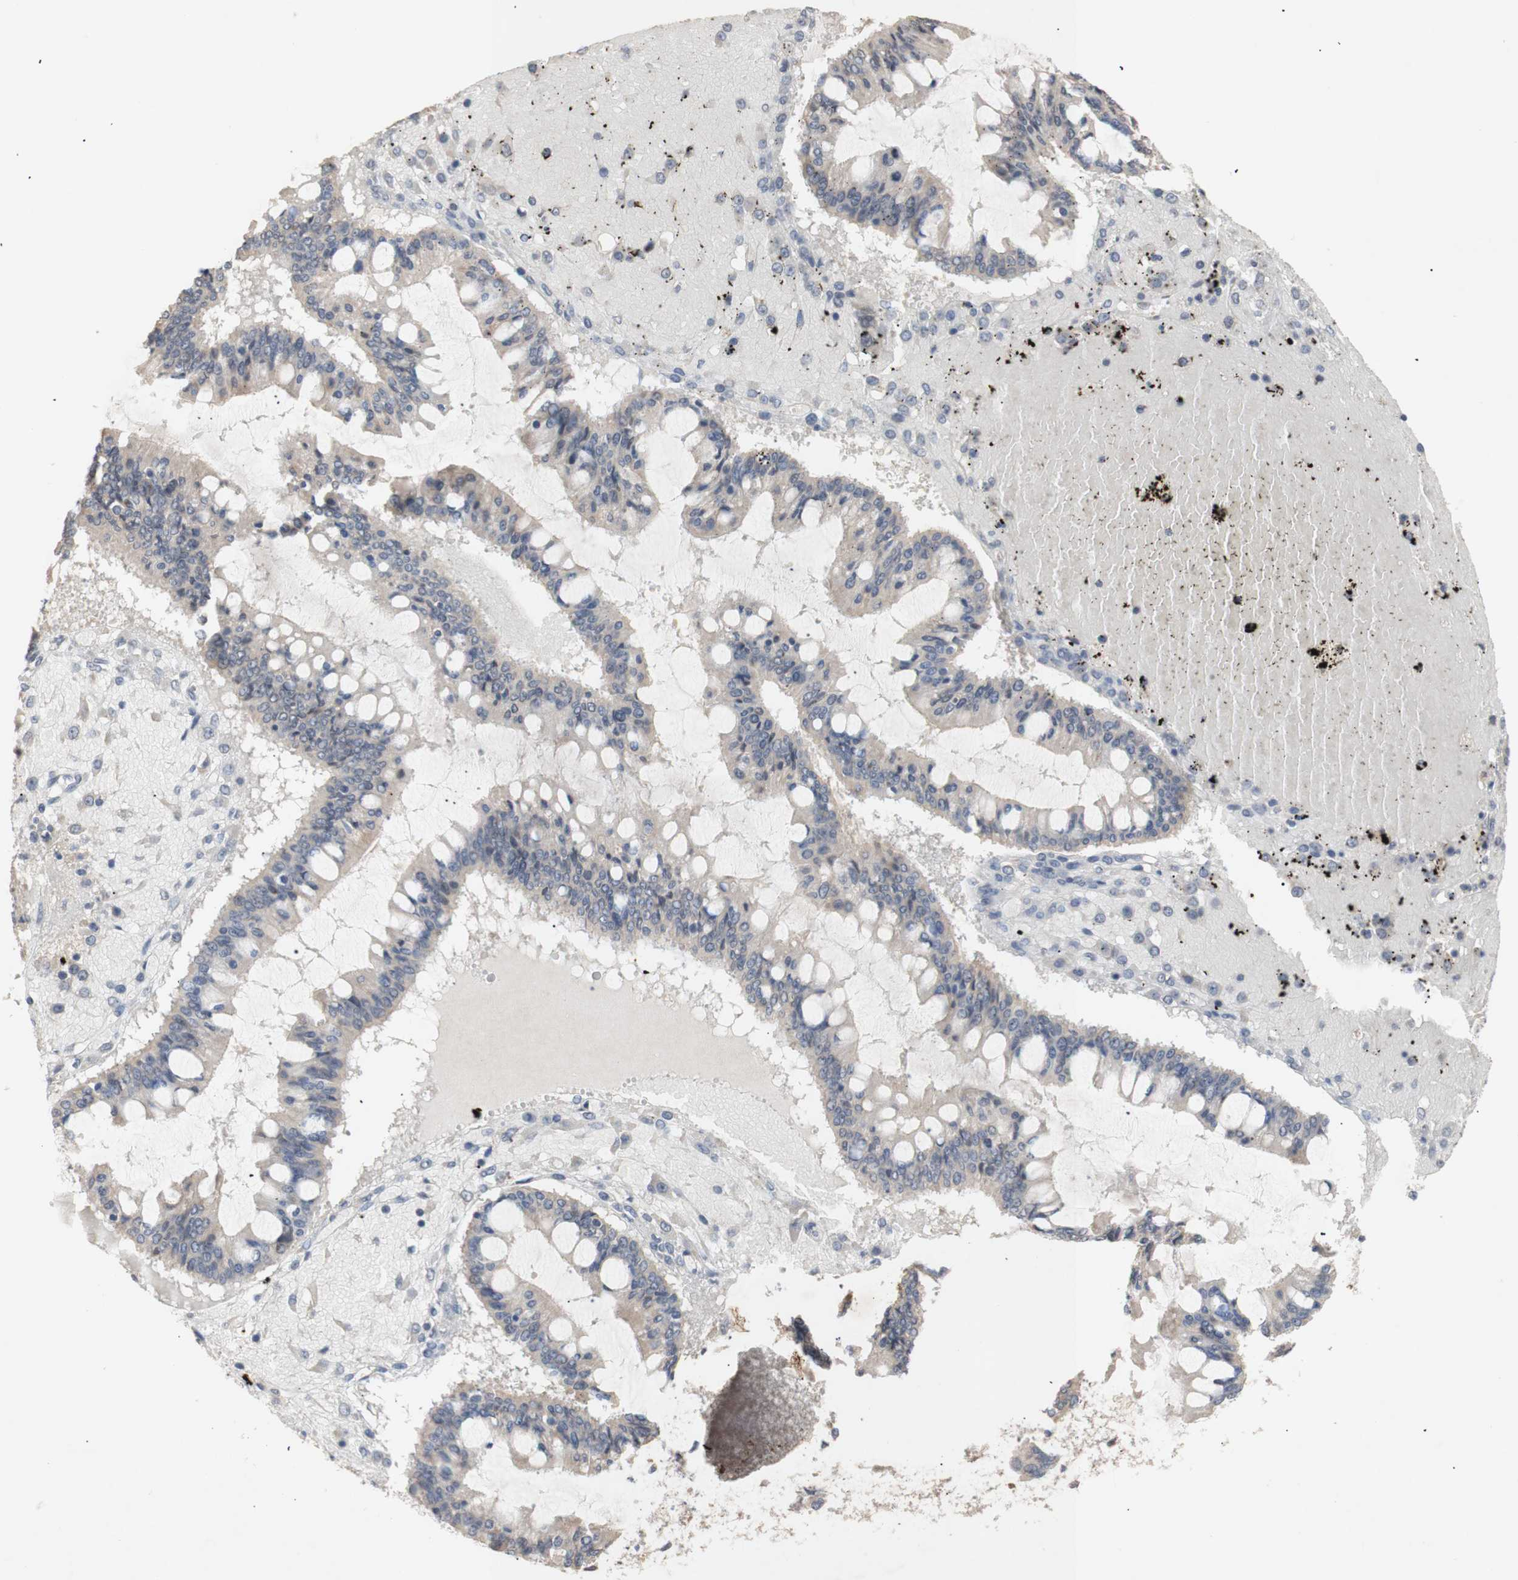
{"staining": {"intensity": "negative", "quantity": "none", "location": "none"}, "tissue": "ovarian cancer", "cell_type": "Tumor cells", "image_type": "cancer", "snomed": [{"axis": "morphology", "description": "Cystadenocarcinoma, mucinous, NOS"}, {"axis": "topography", "description": "Ovary"}], "caption": "The immunohistochemistry (IHC) photomicrograph has no significant staining in tumor cells of ovarian cancer (mucinous cystadenocarcinoma) tissue.", "gene": "FOSB", "patient": {"sex": "female", "age": 73}}